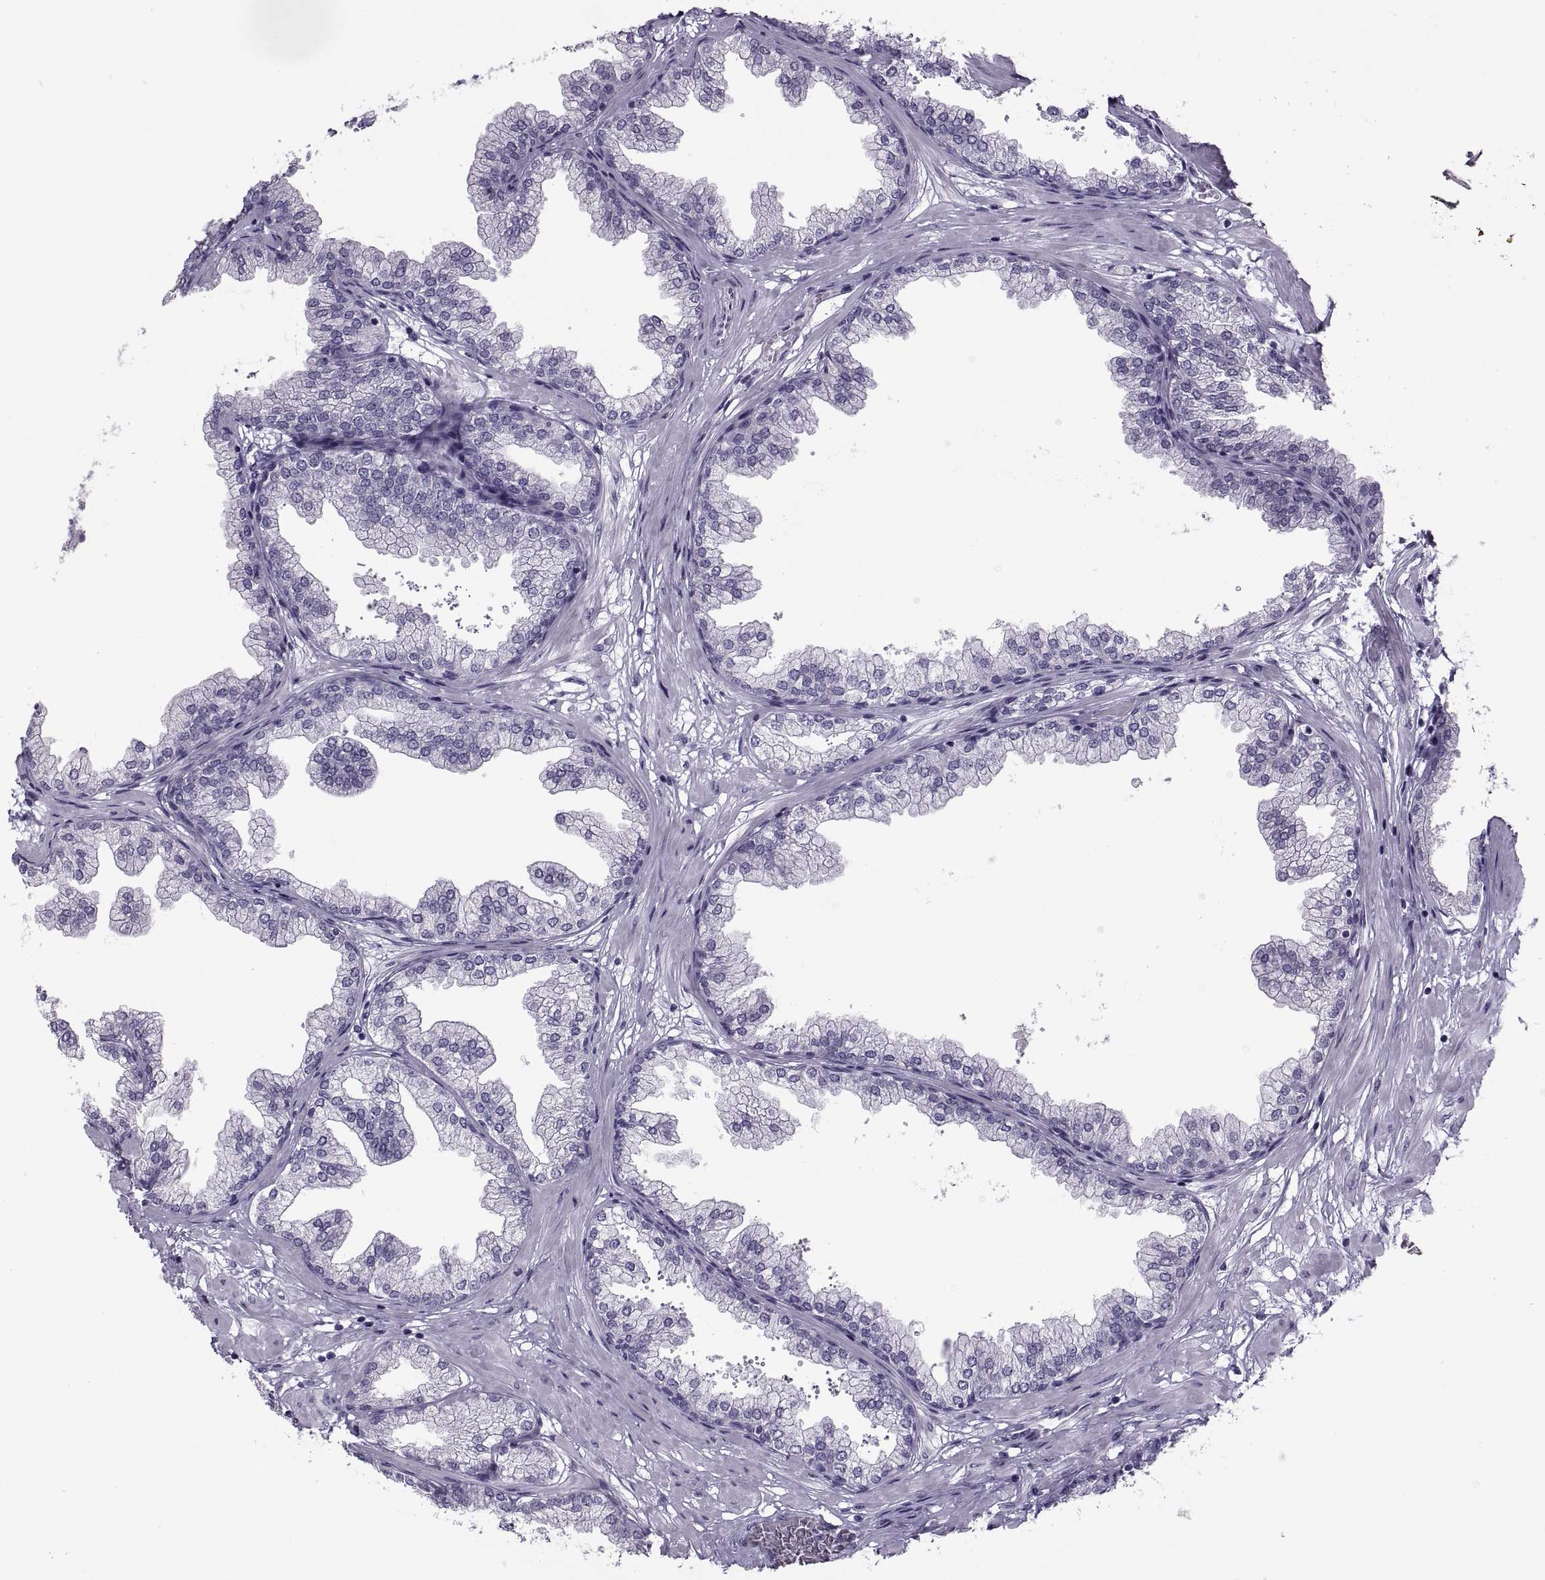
{"staining": {"intensity": "negative", "quantity": "none", "location": "none"}, "tissue": "prostate", "cell_type": "Glandular cells", "image_type": "normal", "snomed": [{"axis": "morphology", "description": "Normal tissue, NOS"}, {"axis": "topography", "description": "Prostate"}], "caption": "Immunohistochemistry micrograph of benign human prostate stained for a protein (brown), which reveals no positivity in glandular cells. (DAB IHC, high magnification).", "gene": "RLBP1", "patient": {"sex": "male", "age": 37}}